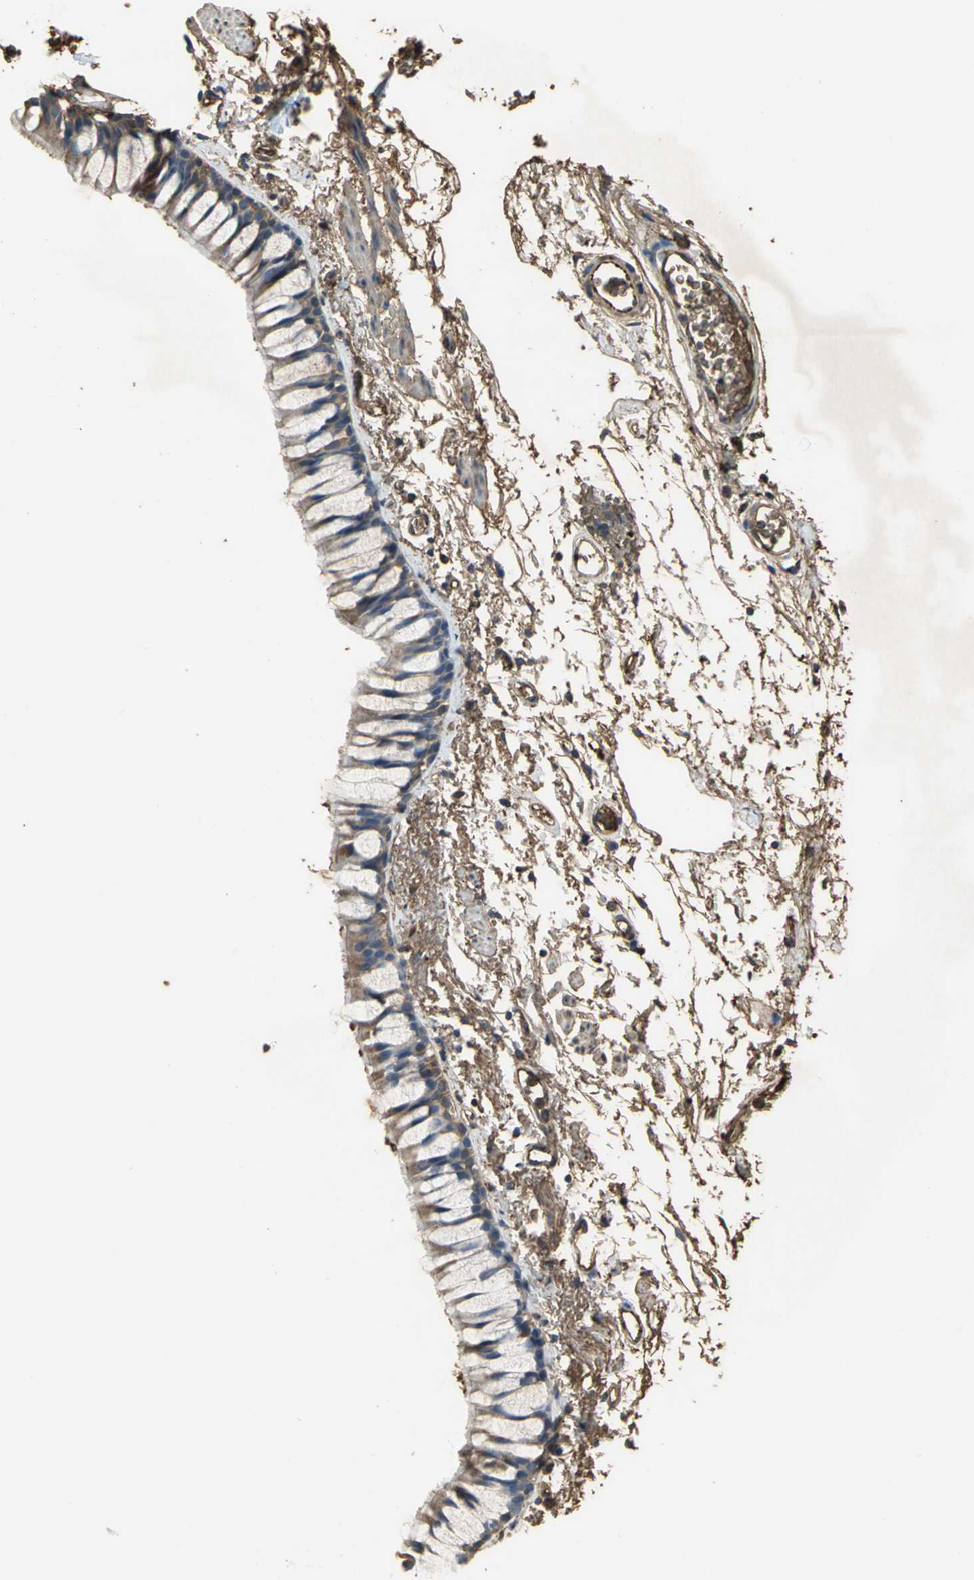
{"staining": {"intensity": "moderate", "quantity": ">75%", "location": "cytoplasmic/membranous"}, "tissue": "bronchus", "cell_type": "Respiratory epithelial cells", "image_type": "normal", "snomed": [{"axis": "morphology", "description": "Normal tissue, NOS"}, {"axis": "topography", "description": "Bronchus"}], "caption": "Bronchus was stained to show a protein in brown. There is medium levels of moderate cytoplasmic/membranous positivity in approximately >75% of respiratory epithelial cells.", "gene": "TREM1", "patient": {"sex": "female", "age": 73}}